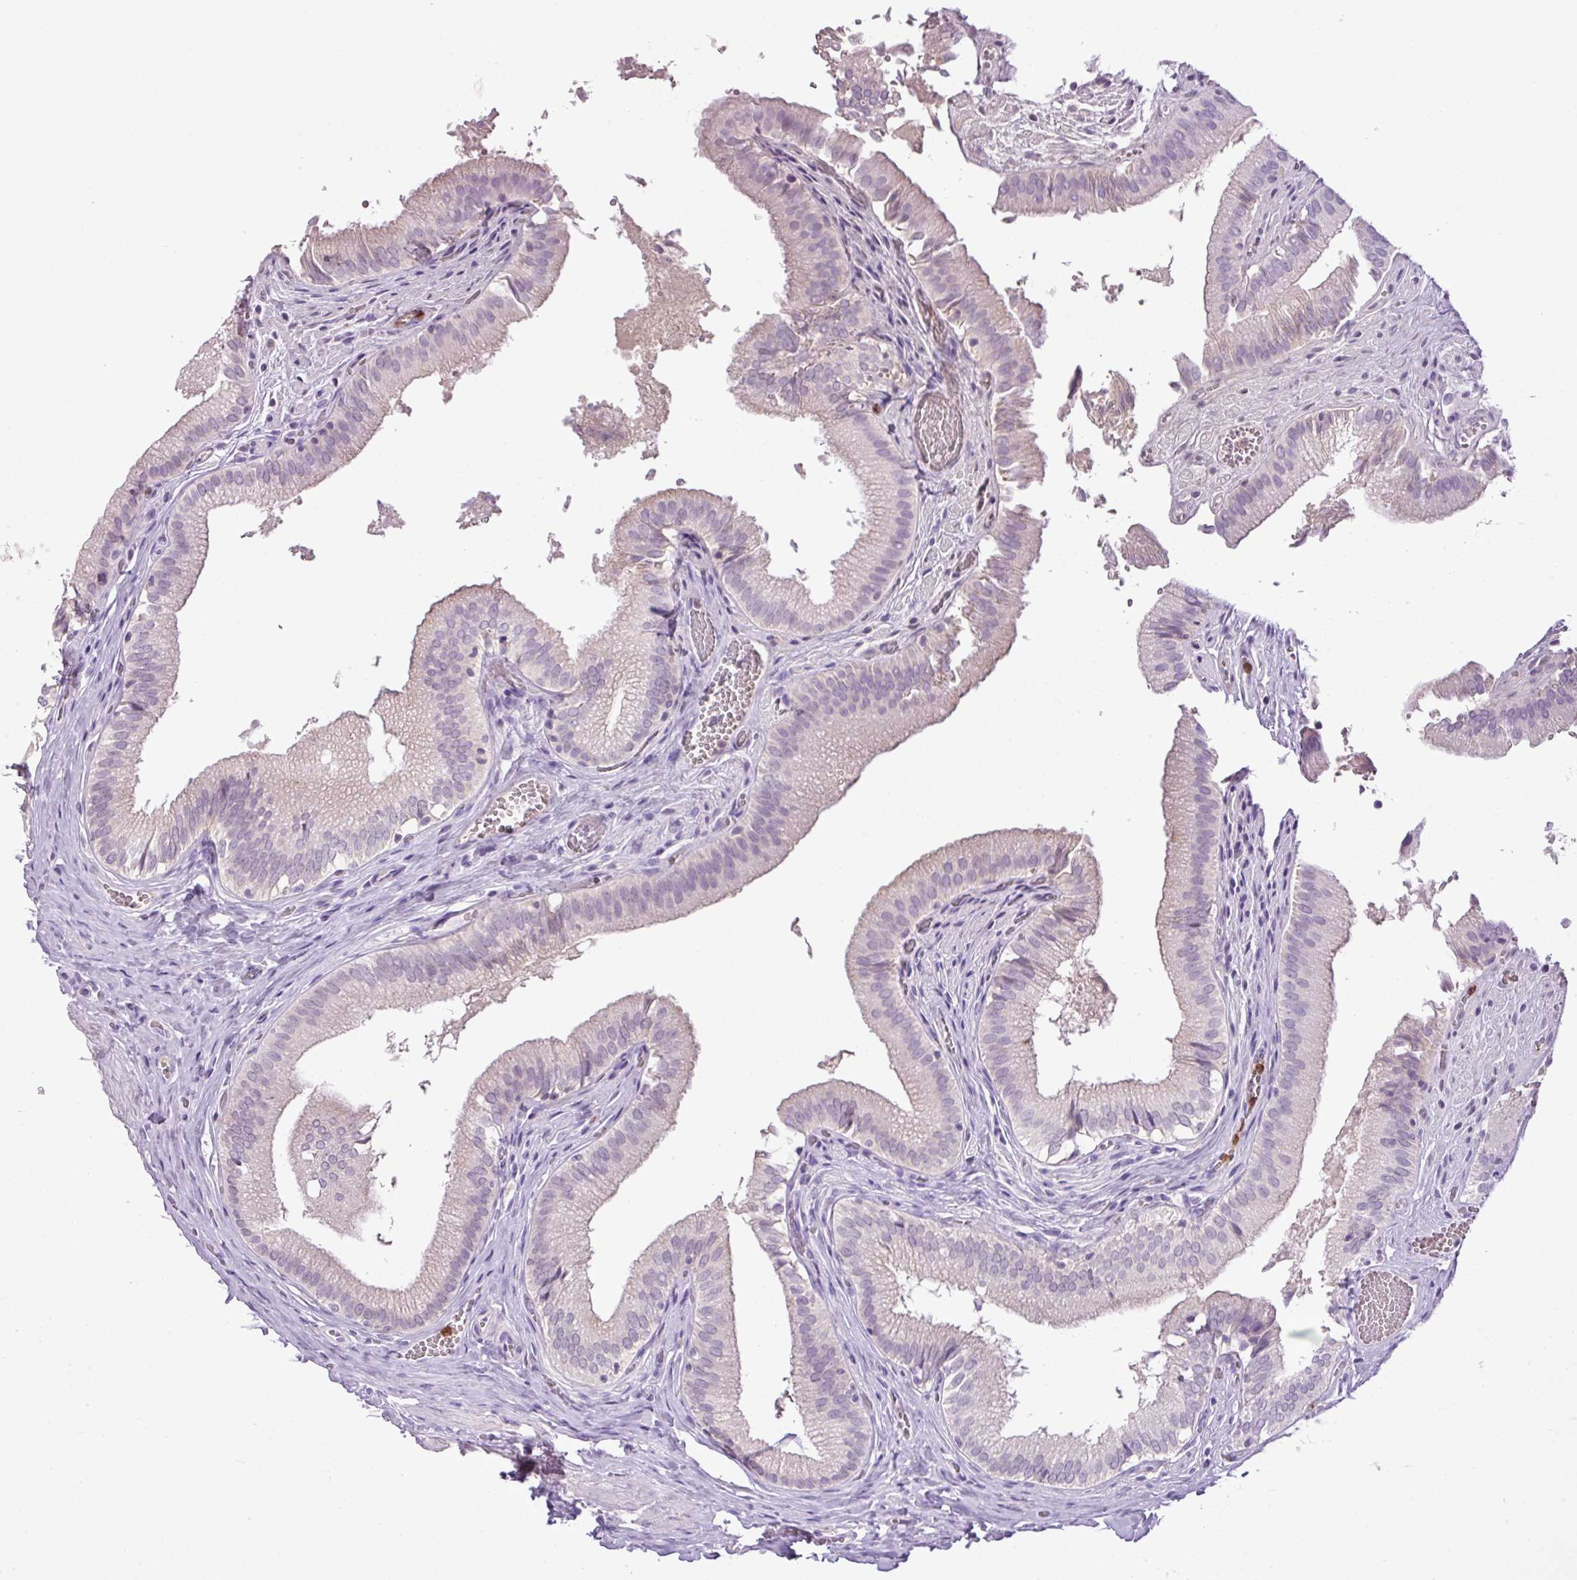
{"staining": {"intensity": "weak", "quantity": "<25%", "location": "cytoplasmic/membranous"}, "tissue": "gallbladder", "cell_type": "Glandular cells", "image_type": "normal", "snomed": [{"axis": "morphology", "description": "Normal tissue, NOS"}, {"axis": "topography", "description": "Gallbladder"}, {"axis": "topography", "description": "Peripheral nerve tissue"}], "caption": "Immunohistochemistry (IHC) photomicrograph of unremarkable gallbladder: human gallbladder stained with DAB demonstrates no significant protein positivity in glandular cells.", "gene": "HTR3E", "patient": {"sex": "male", "age": 17}}